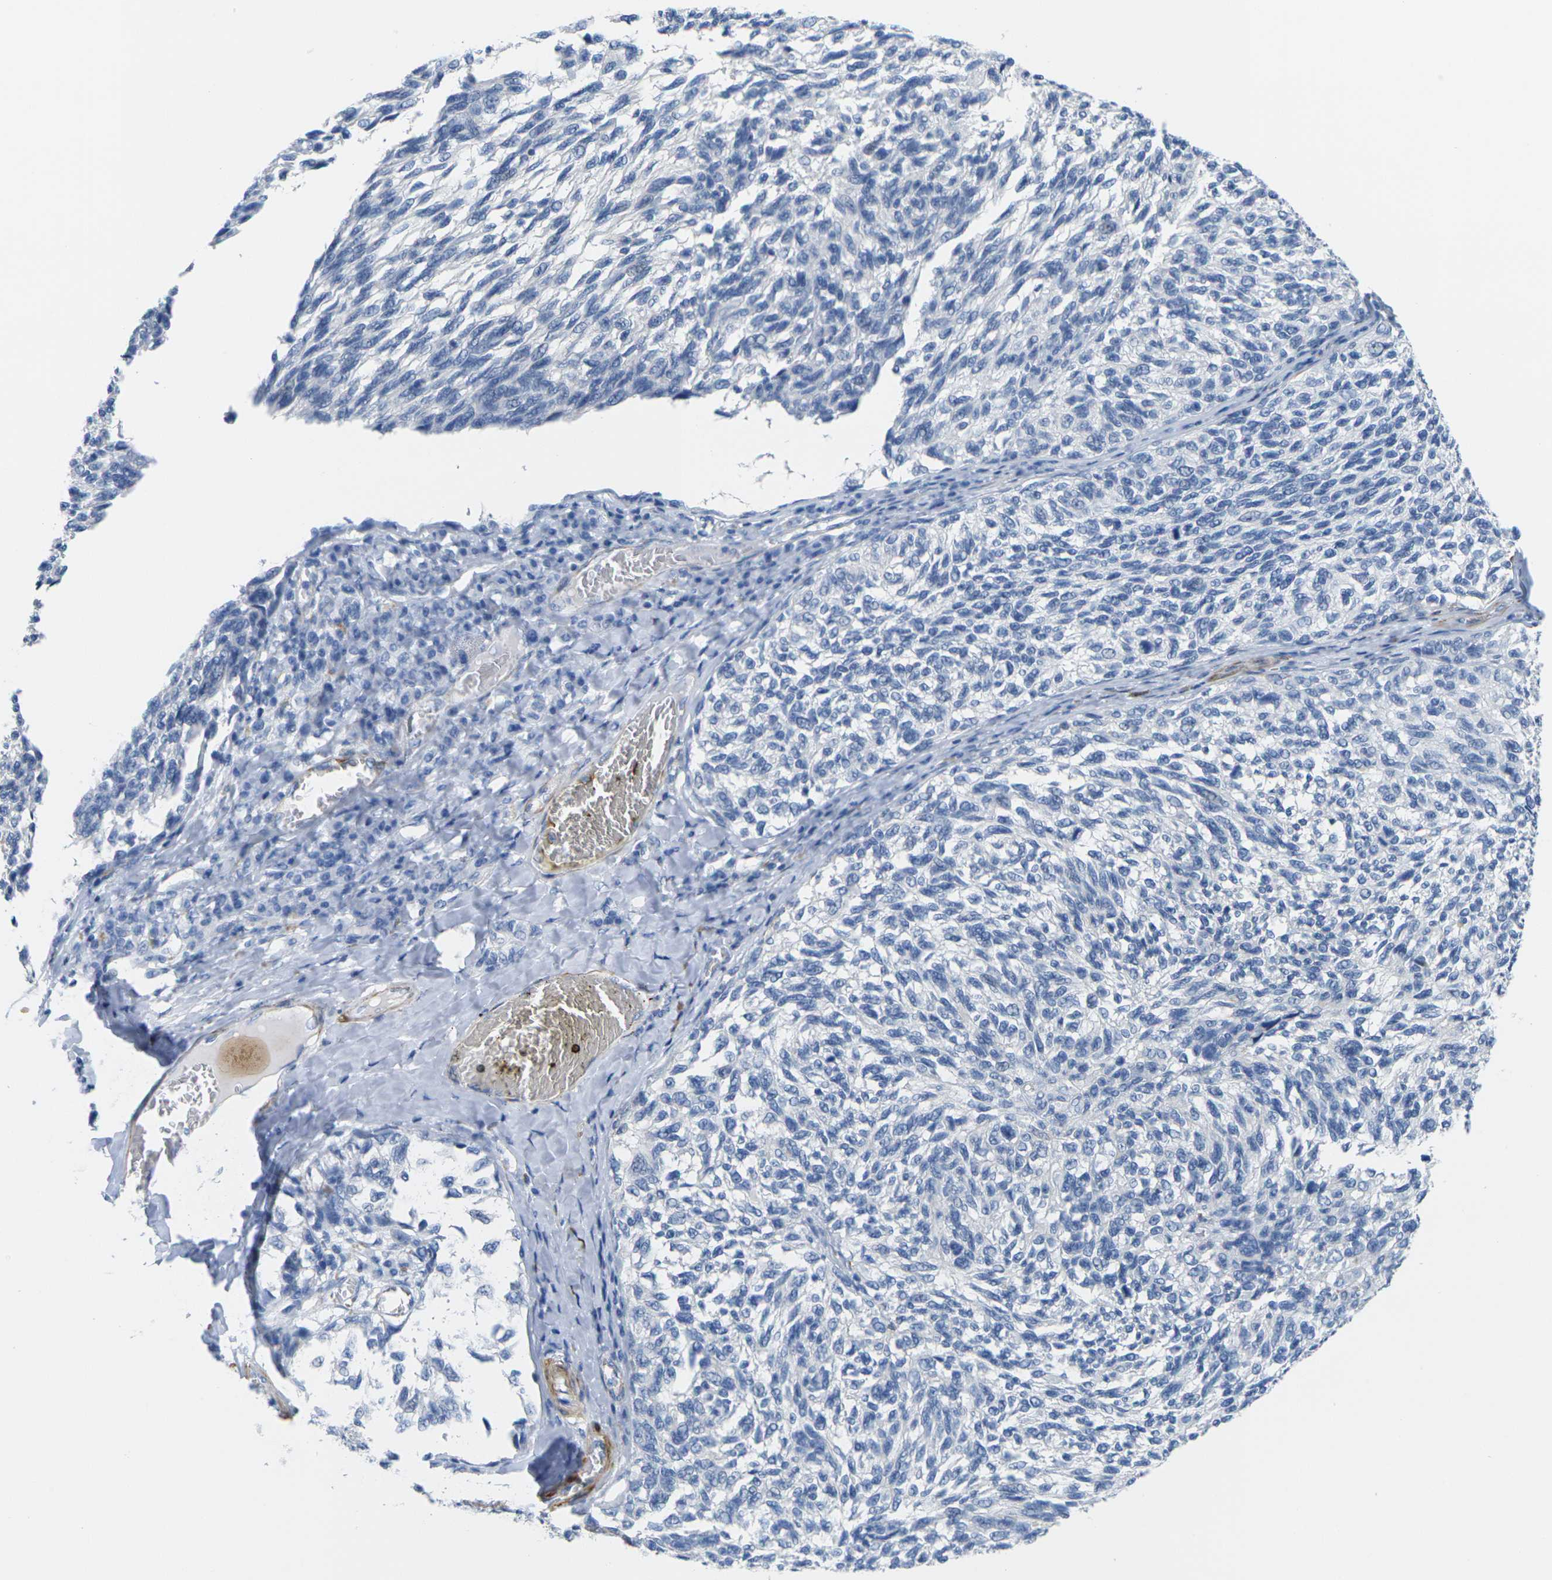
{"staining": {"intensity": "negative", "quantity": "none", "location": "none"}, "tissue": "melanoma", "cell_type": "Tumor cells", "image_type": "cancer", "snomed": [{"axis": "morphology", "description": "Malignant melanoma, NOS"}, {"axis": "topography", "description": "Skin"}], "caption": "A photomicrograph of malignant melanoma stained for a protein shows no brown staining in tumor cells.", "gene": "CNN1", "patient": {"sex": "female", "age": 73}}